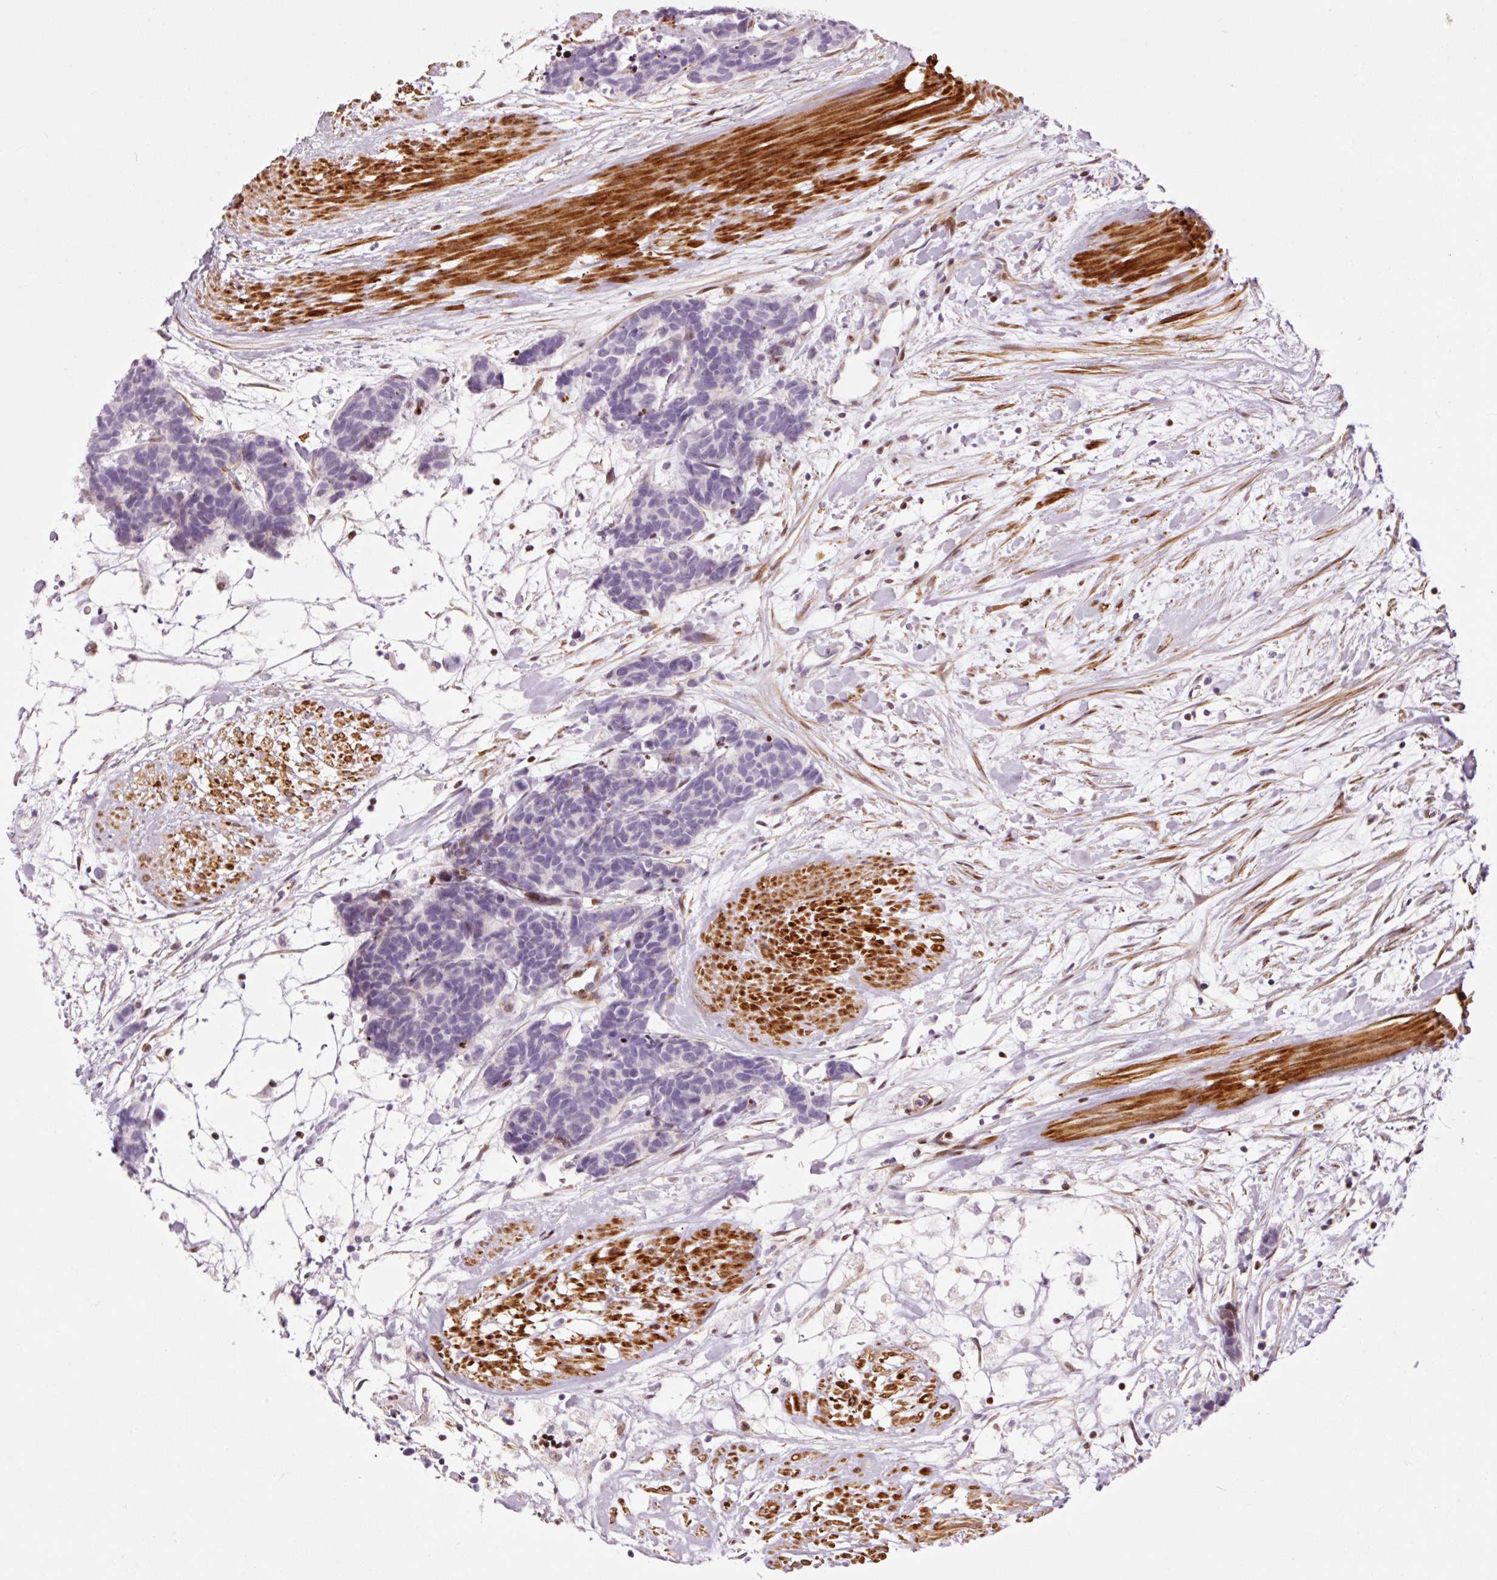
{"staining": {"intensity": "negative", "quantity": "none", "location": "none"}, "tissue": "carcinoid", "cell_type": "Tumor cells", "image_type": "cancer", "snomed": [{"axis": "morphology", "description": "Carcinoma, NOS"}, {"axis": "morphology", "description": "Carcinoid, malignant, NOS"}, {"axis": "topography", "description": "Urinary bladder"}], "caption": "IHC micrograph of neoplastic tissue: human carcinoid stained with DAB (3,3'-diaminobenzidine) reveals no significant protein staining in tumor cells.", "gene": "ANKRD20A1", "patient": {"sex": "male", "age": 57}}